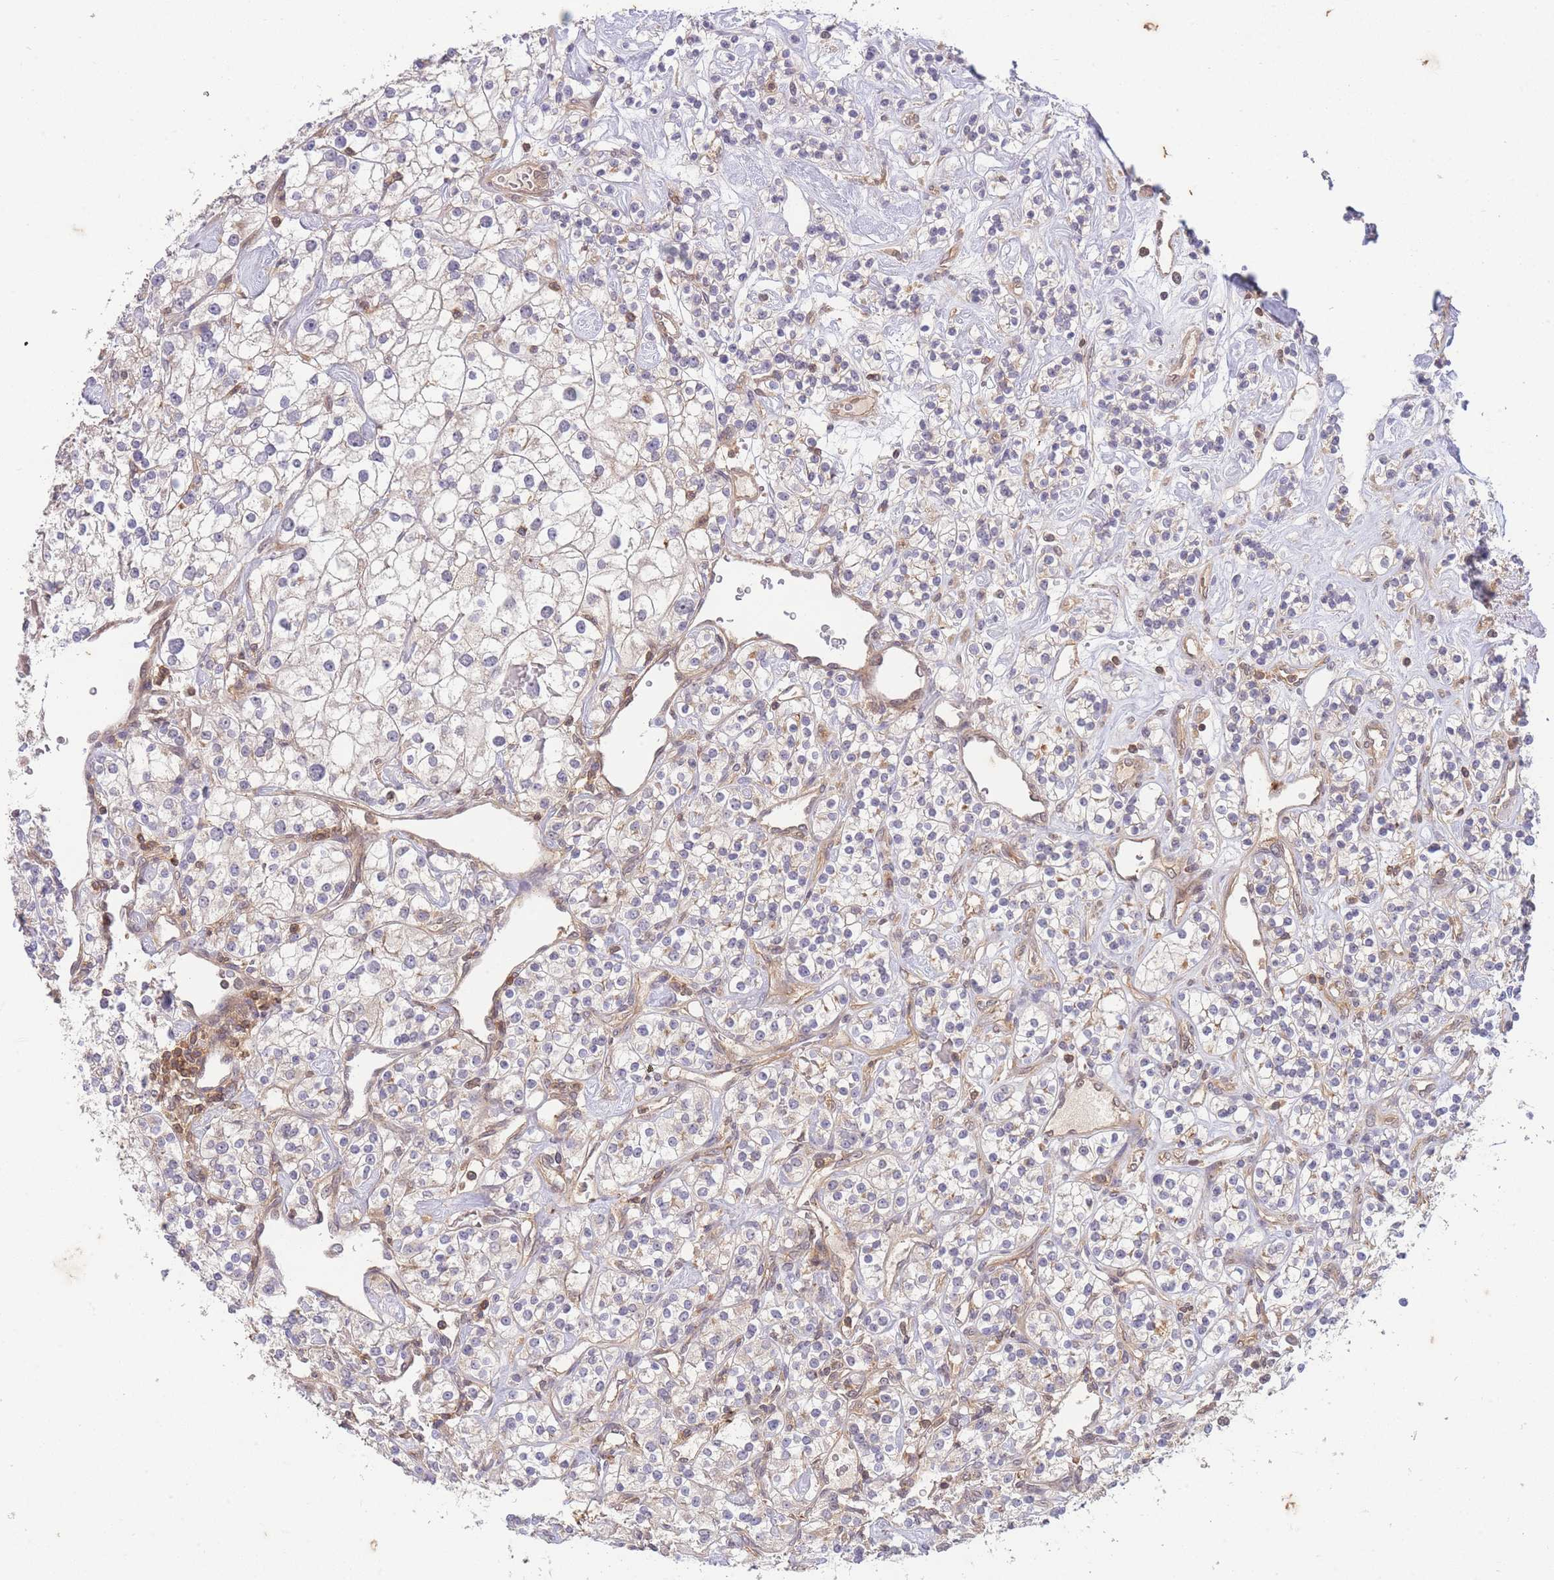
{"staining": {"intensity": "negative", "quantity": "none", "location": "none"}, "tissue": "renal cancer", "cell_type": "Tumor cells", "image_type": "cancer", "snomed": [{"axis": "morphology", "description": "Adenocarcinoma, NOS"}, {"axis": "topography", "description": "Kidney"}], "caption": "Immunohistochemical staining of adenocarcinoma (renal) shows no significant expression in tumor cells. (Brightfield microscopy of DAB immunohistochemistry (IHC) at high magnification).", "gene": "ST8SIA4", "patient": {"sex": "male", "age": 77}}